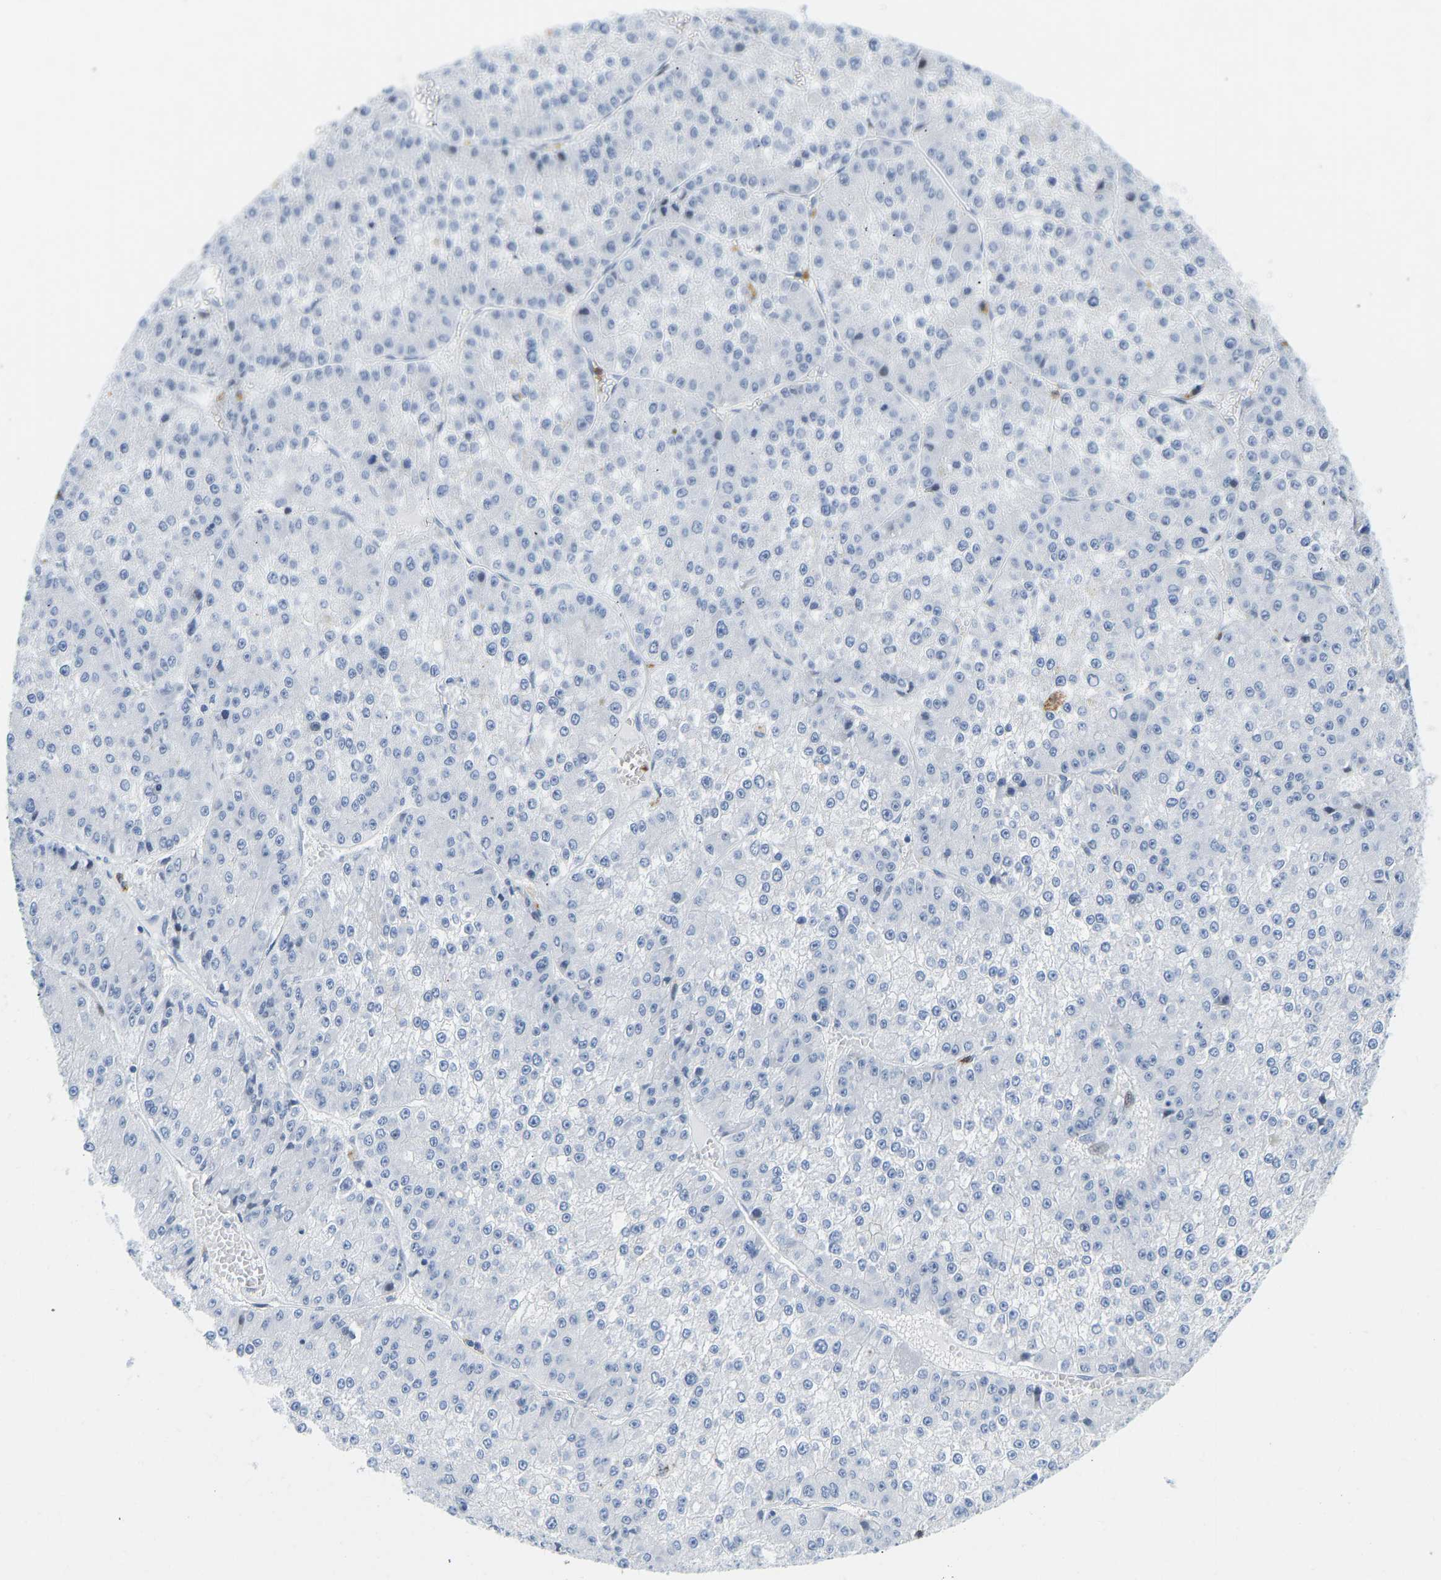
{"staining": {"intensity": "negative", "quantity": "none", "location": "none"}, "tissue": "liver cancer", "cell_type": "Tumor cells", "image_type": "cancer", "snomed": [{"axis": "morphology", "description": "Carcinoma, Hepatocellular, NOS"}, {"axis": "topography", "description": "Liver"}], "caption": "This is an IHC micrograph of human liver cancer (hepatocellular carcinoma). There is no staining in tumor cells.", "gene": "HDAC5", "patient": {"sex": "female", "age": 73}}